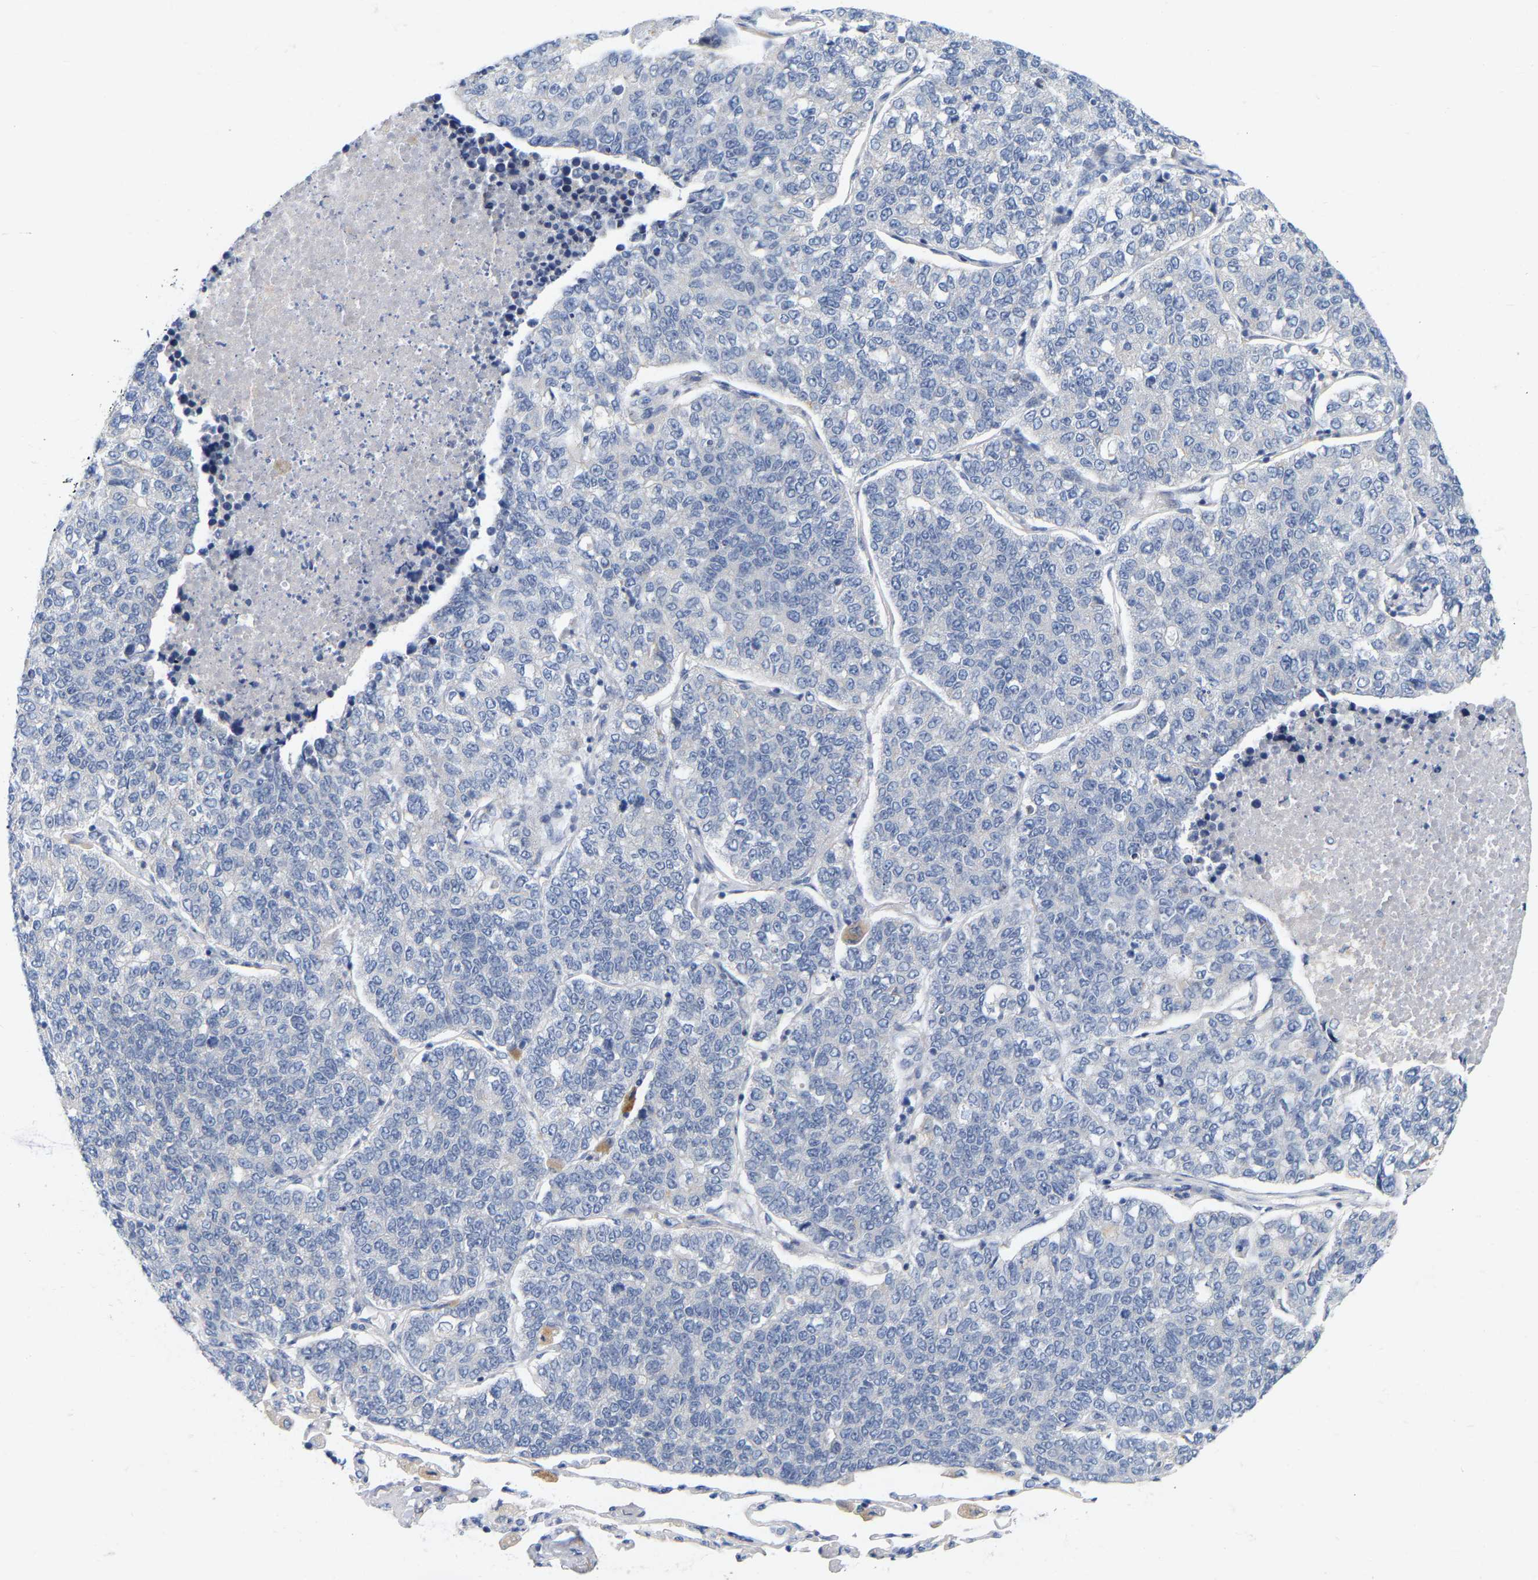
{"staining": {"intensity": "negative", "quantity": "none", "location": "none"}, "tissue": "lung cancer", "cell_type": "Tumor cells", "image_type": "cancer", "snomed": [{"axis": "morphology", "description": "Adenocarcinoma, NOS"}, {"axis": "topography", "description": "Lung"}], "caption": "This is an IHC image of human lung adenocarcinoma. There is no positivity in tumor cells.", "gene": "WIPI2", "patient": {"sex": "male", "age": 49}}